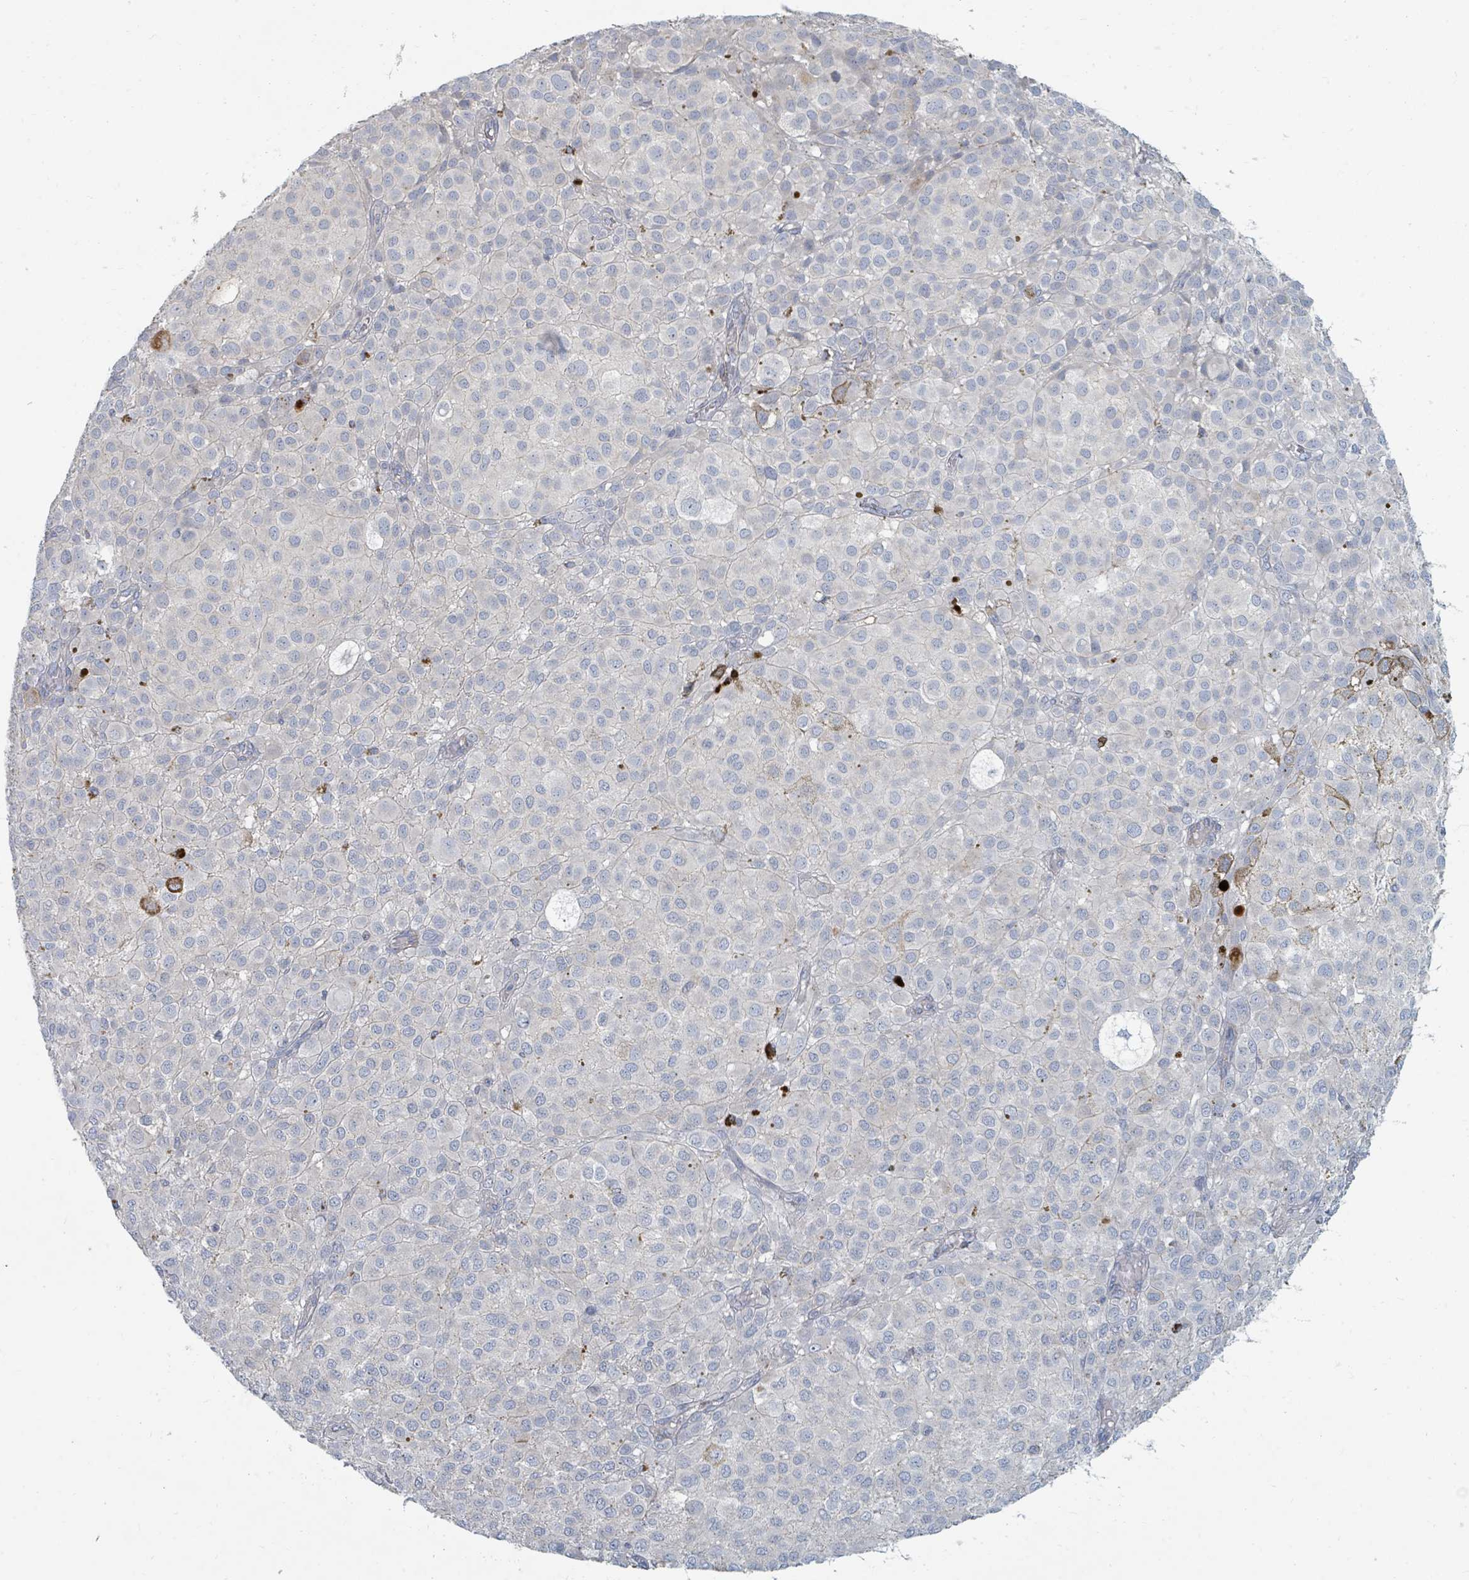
{"staining": {"intensity": "negative", "quantity": "none", "location": "none"}, "tissue": "melanoma", "cell_type": "Tumor cells", "image_type": "cancer", "snomed": [{"axis": "morphology", "description": "Malignant melanoma, NOS"}, {"axis": "topography", "description": "Skin"}], "caption": "The immunohistochemistry (IHC) histopathology image has no significant staining in tumor cells of melanoma tissue. (Stains: DAB IHC with hematoxylin counter stain, Microscopy: brightfield microscopy at high magnification).", "gene": "ARGFX", "patient": {"sex": "male", "age": 64}}